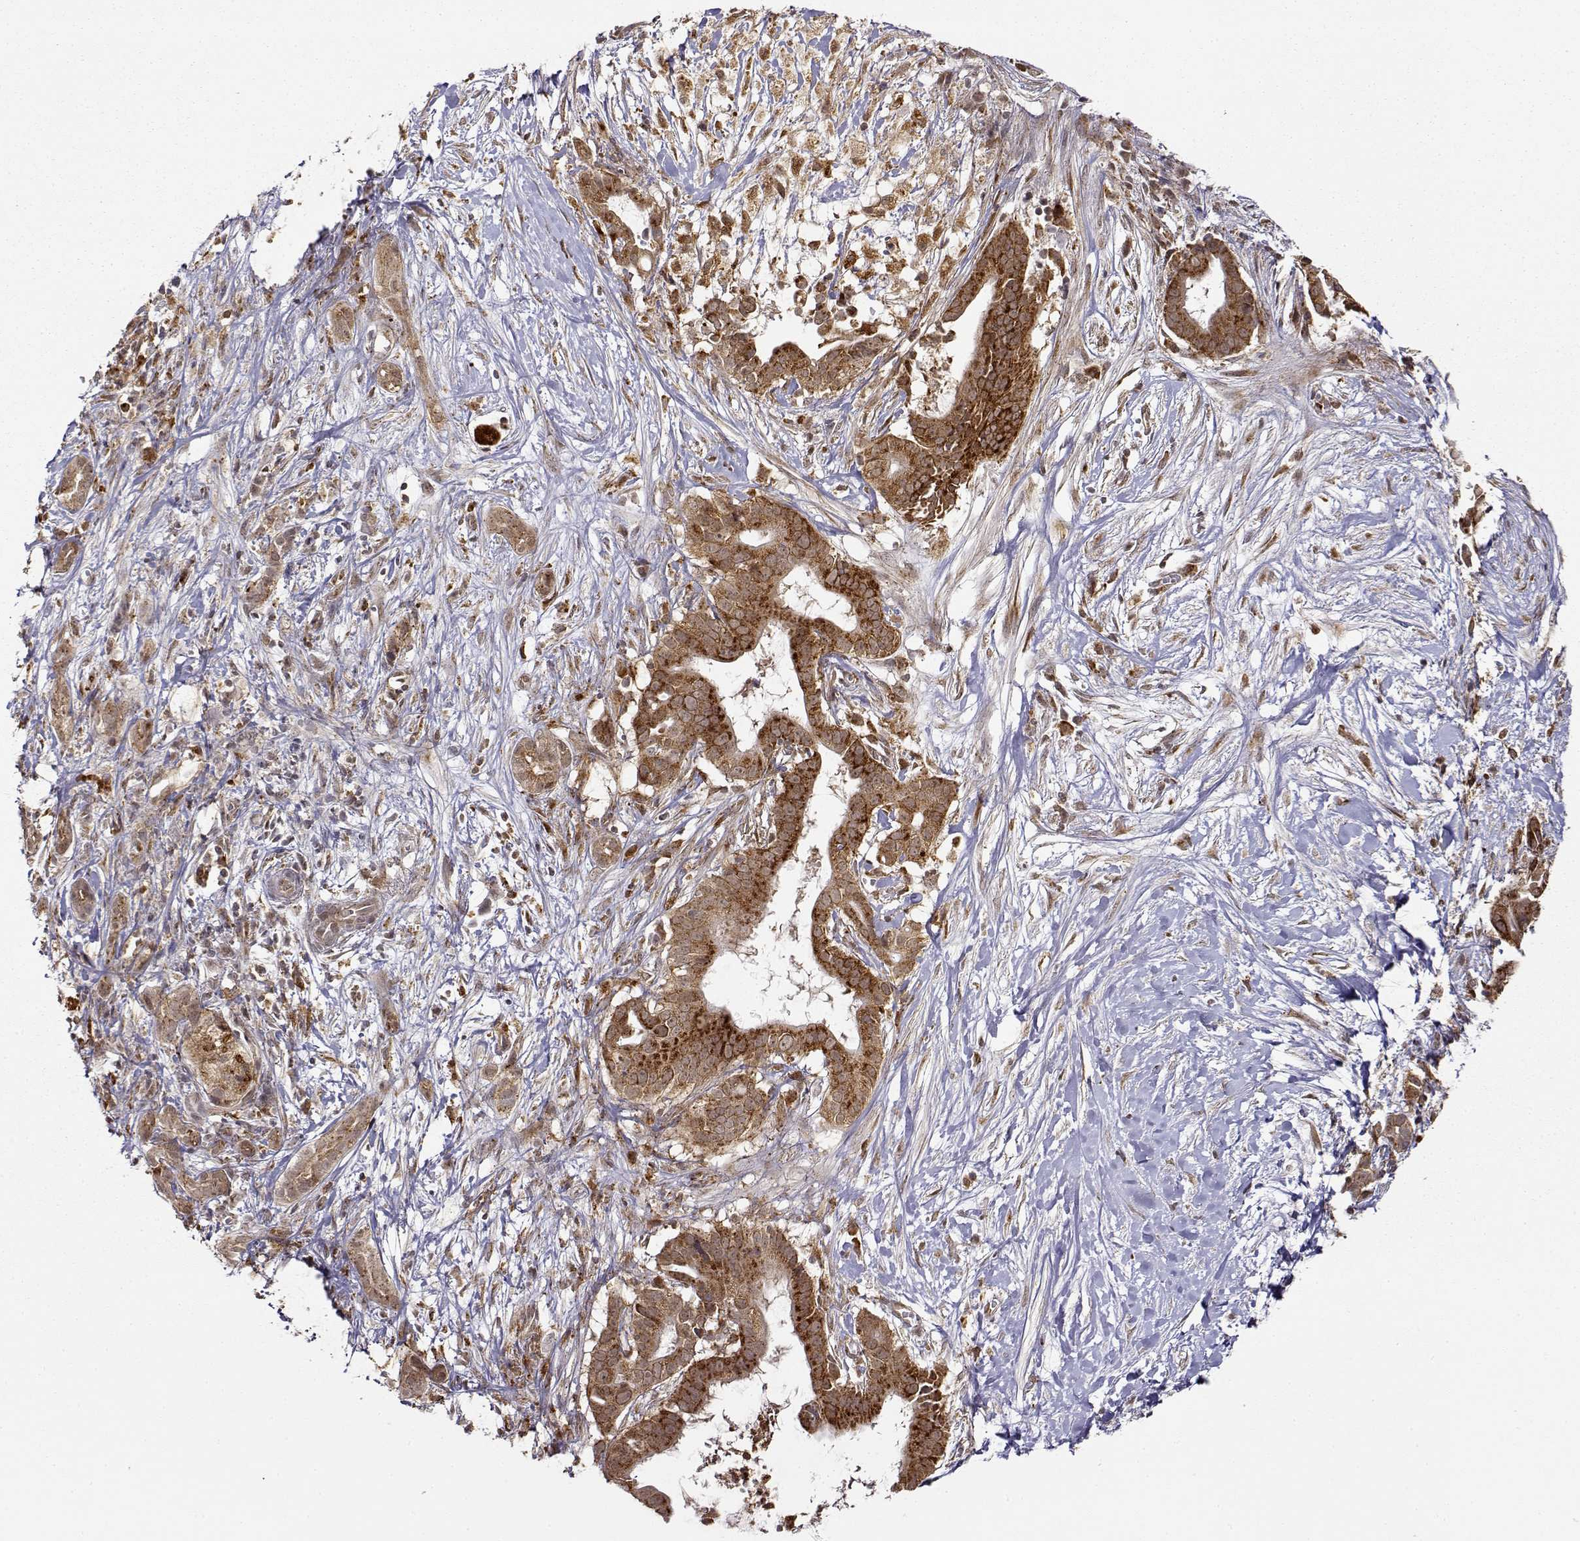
{"staining": {"intensity": "strong", "quantity": ">75%", "location": "cytoplasmic/membranous"}, "tissue": "pancreatic cancer", "cell_type": "Tumor cells", "image_type": "cancer", "snomed": [{"axis": "morphology", "description": "Adenocarcinoma, NOS"}, {"axis": "topography", "description": "Pancreas"}], "caption": "Pancreatic cancer was stained to show a protein in brown. There is high levels of strong cytoplasmic/membranous positivity in approximately >75% of tumor cells. Using DAB (brown) and hematoxylin (blue) stains, captured at high magnification using brightfield microscopy.", "gene": "RNF13", "patient": {"sex": "male", "age": 61}}